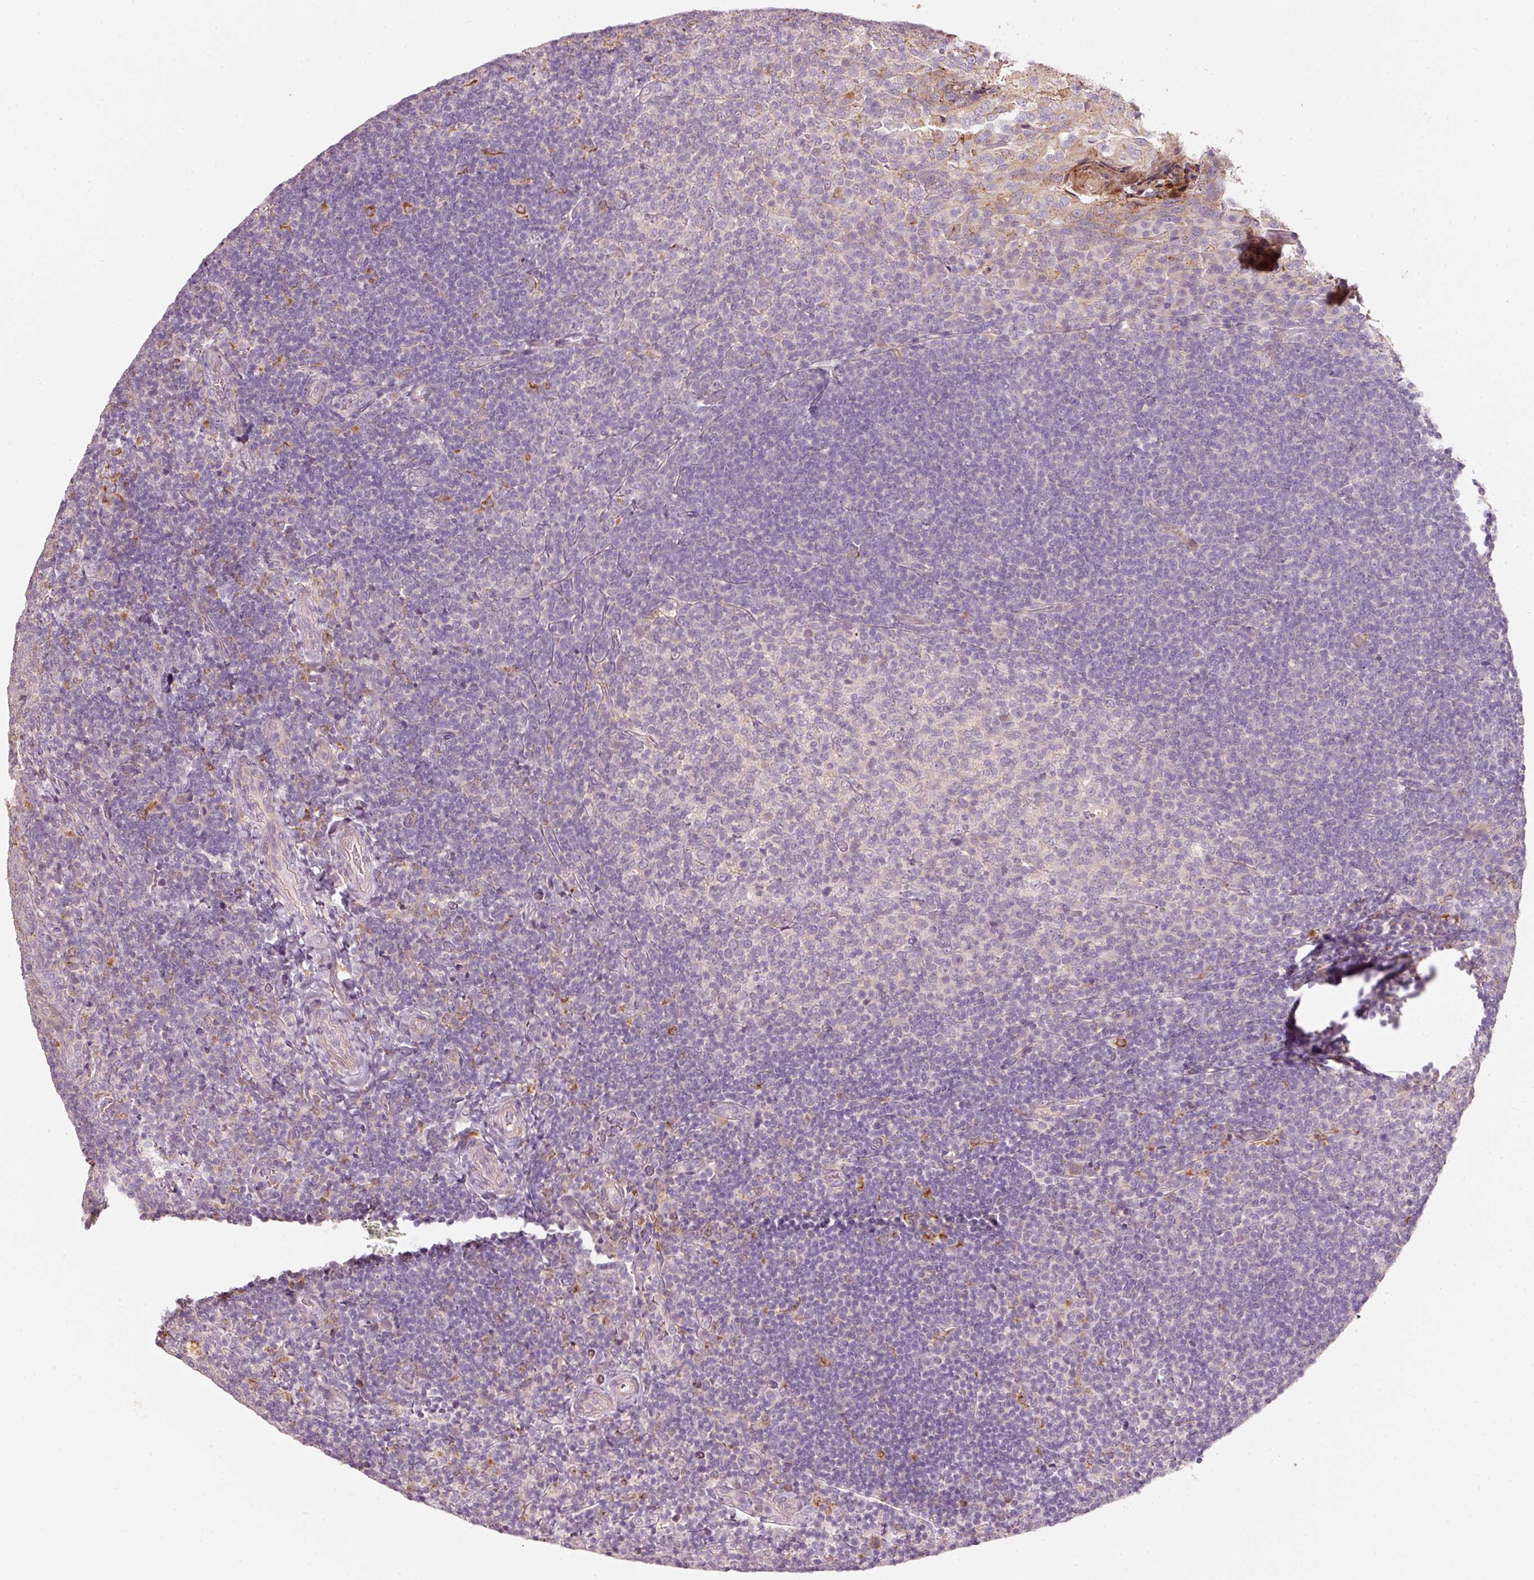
{"staining": {"intensity": "negative", "quantity": "none", "location": "none"}, "tissue": "tonsil", "cell_type": "Germinal center cells", "image_type": "normal", "snomed": [{"axis": "morphology", "description": "Normal tissue, NOS"}, {"axis": "topography", "description": "Tonsil"}], "caption": "DAB (3,3'-diaminobenzidine) immunohistochemical staining of unremarkable human tonsil displays no significant positivity in germinal center cells.", "gene": "KLHL21", "patient": {"sex": "female", "age": 10}}